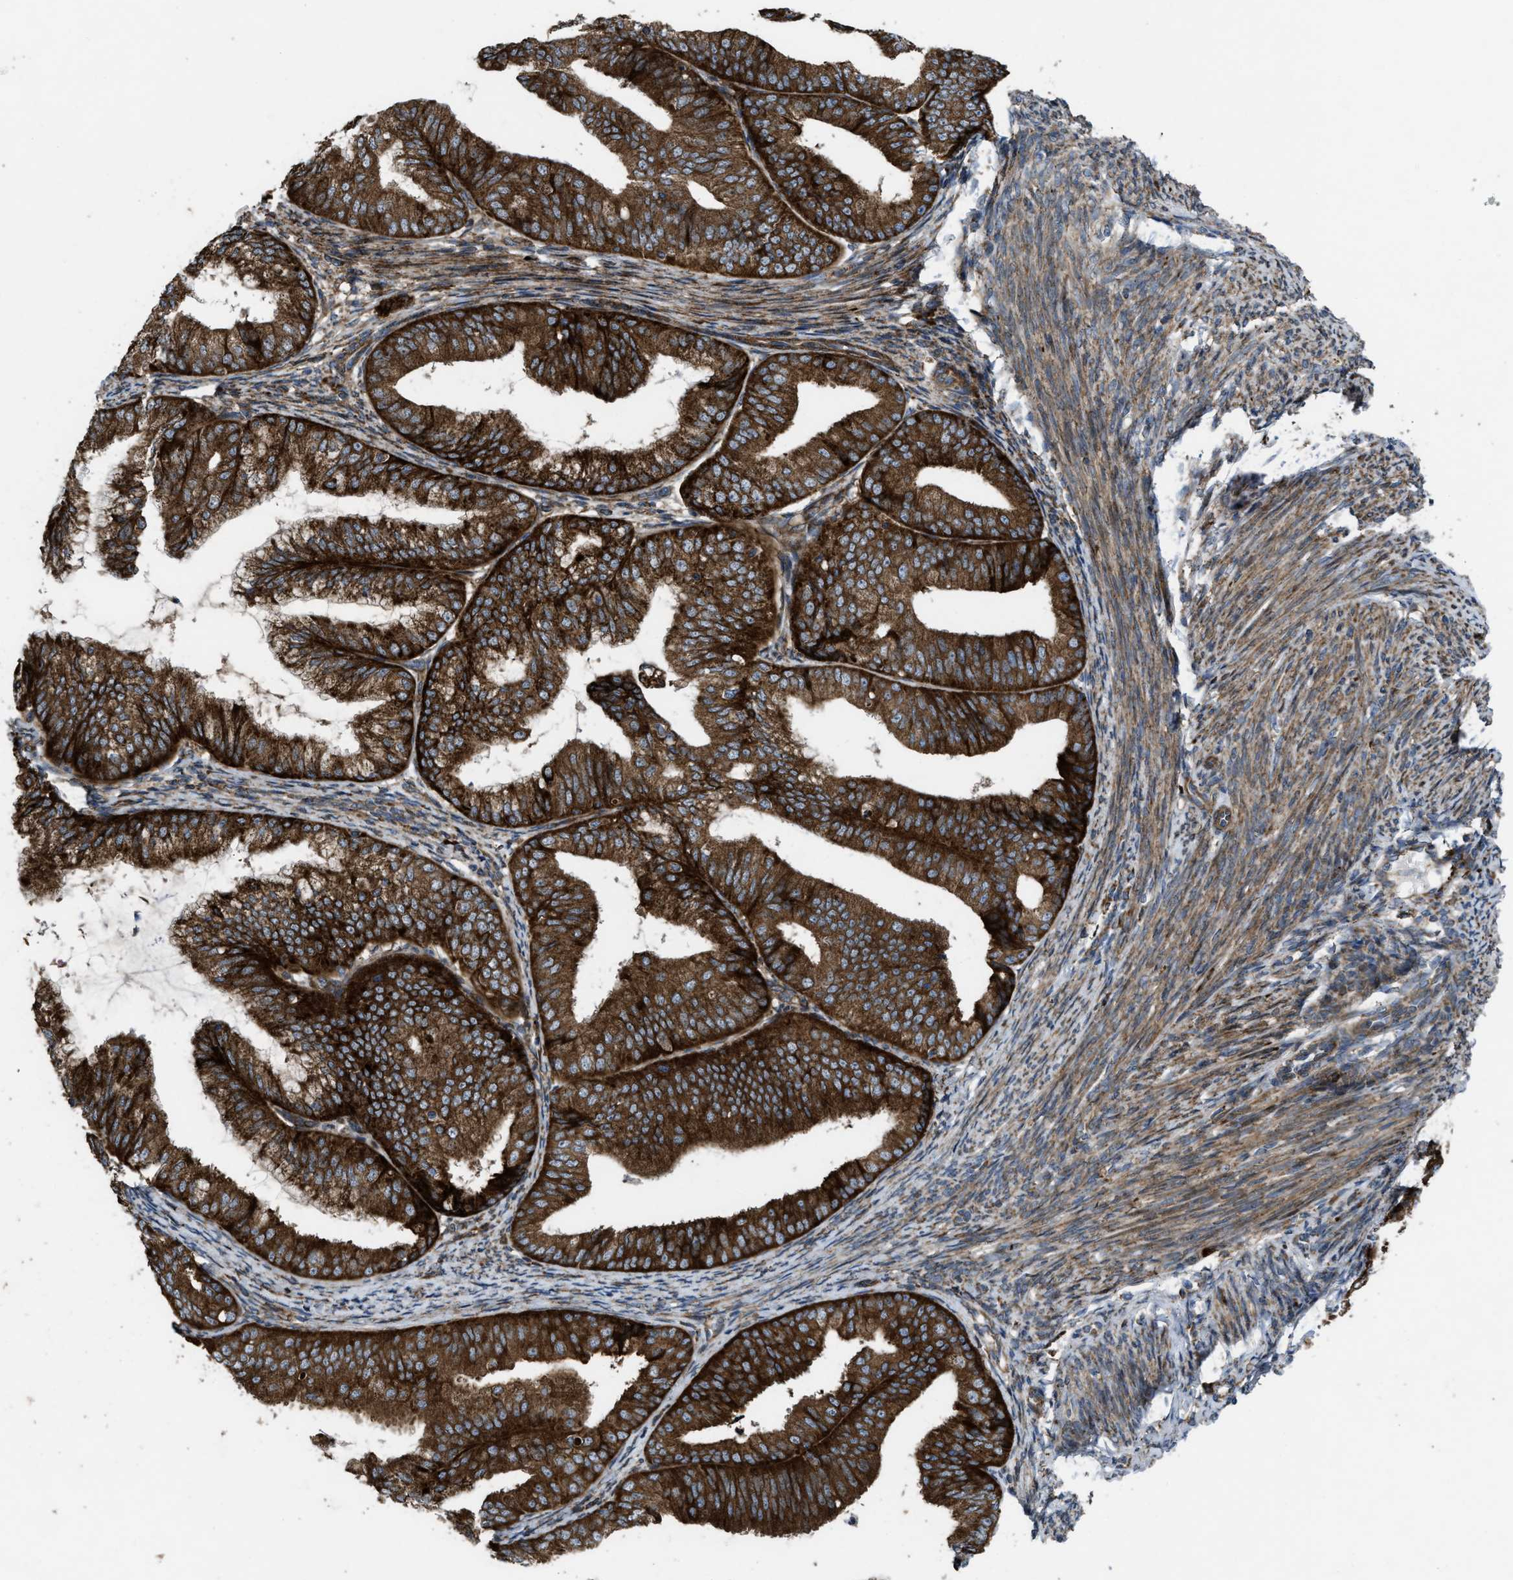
{"staining": {"intensity": "strong", "quantity": ">75%", "location": "cytoplasmic/membranous"}, "tissue": "endometrial cancer", "cell_type": "Tumor cells", "image_type": "cancer", "snomed": [{"axis": "morphology", "description": "Adenocarcinoma, NOS"}, {"axis": "topography", "description": "Endometrium"}], "caption": "The photomicrograph reveals a brown stain indicating the presence of a protein in the cytoplasmic/membranous of tumor cells in endometrial cancer.", "gene": "PER3", "patient": {"sex": "female", "age": 63}}